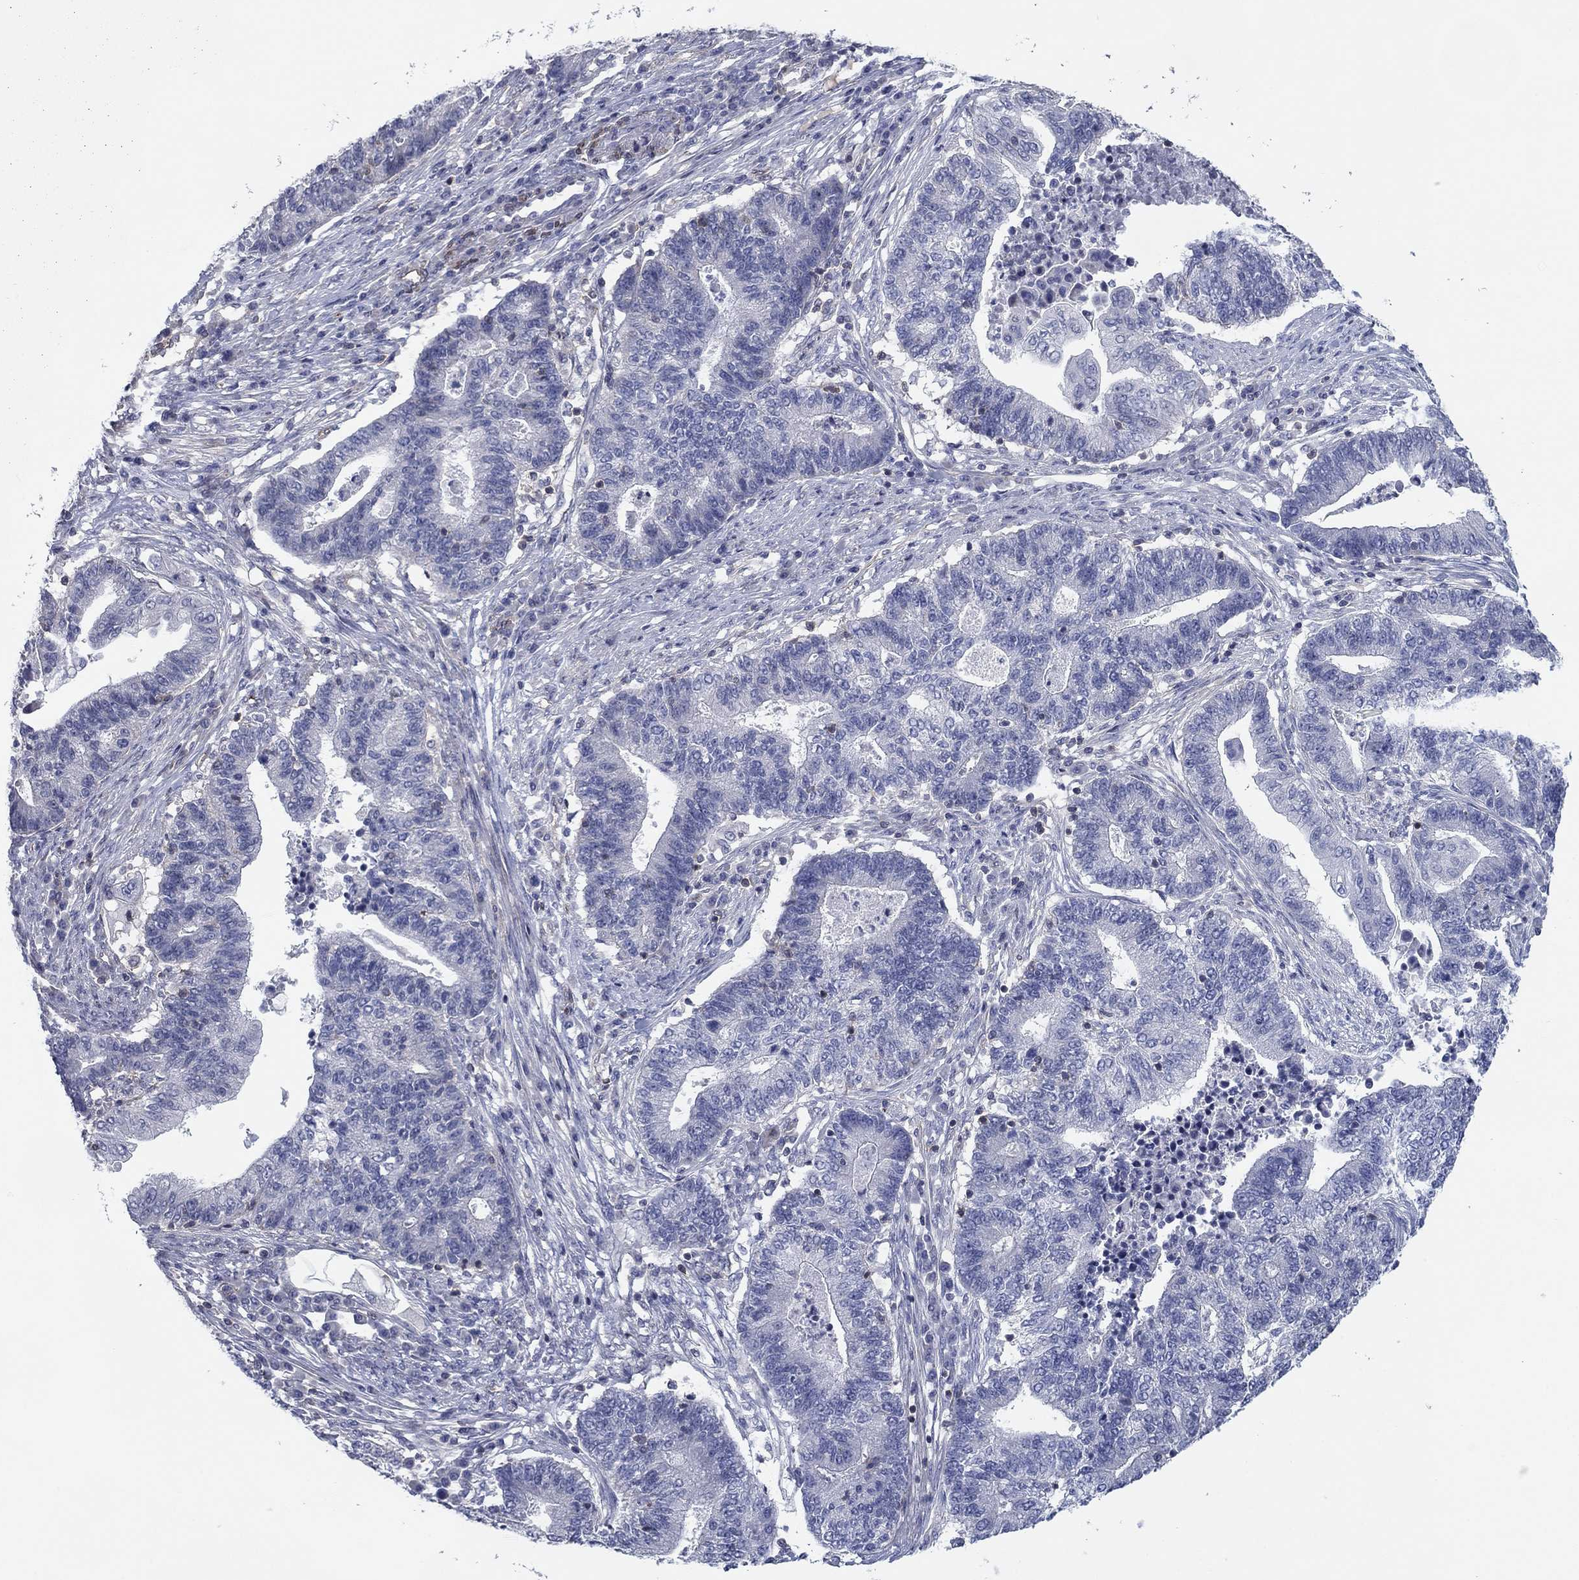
{"staining": {"intensity": "negative", "quantity": "none", "location": "none"}, "tissue": "endometrial cancer", "cell_type": "Tumor cells", "image_type": "cancer", "snomed": [{"axis": "morphology", "description": "Adenocarcinoma, NOS"}, {"axis": "topography", "description": "Uterus"}, {"axis": "topography", "description": "Endometrium"}], "caption": "DAB immunohistochemical staining of human endometrial adenocarcinoma demonstrates no significant expression in tumor cells.", "gene": "PSD4", "patient": {"sex": "female", "age": 54}}